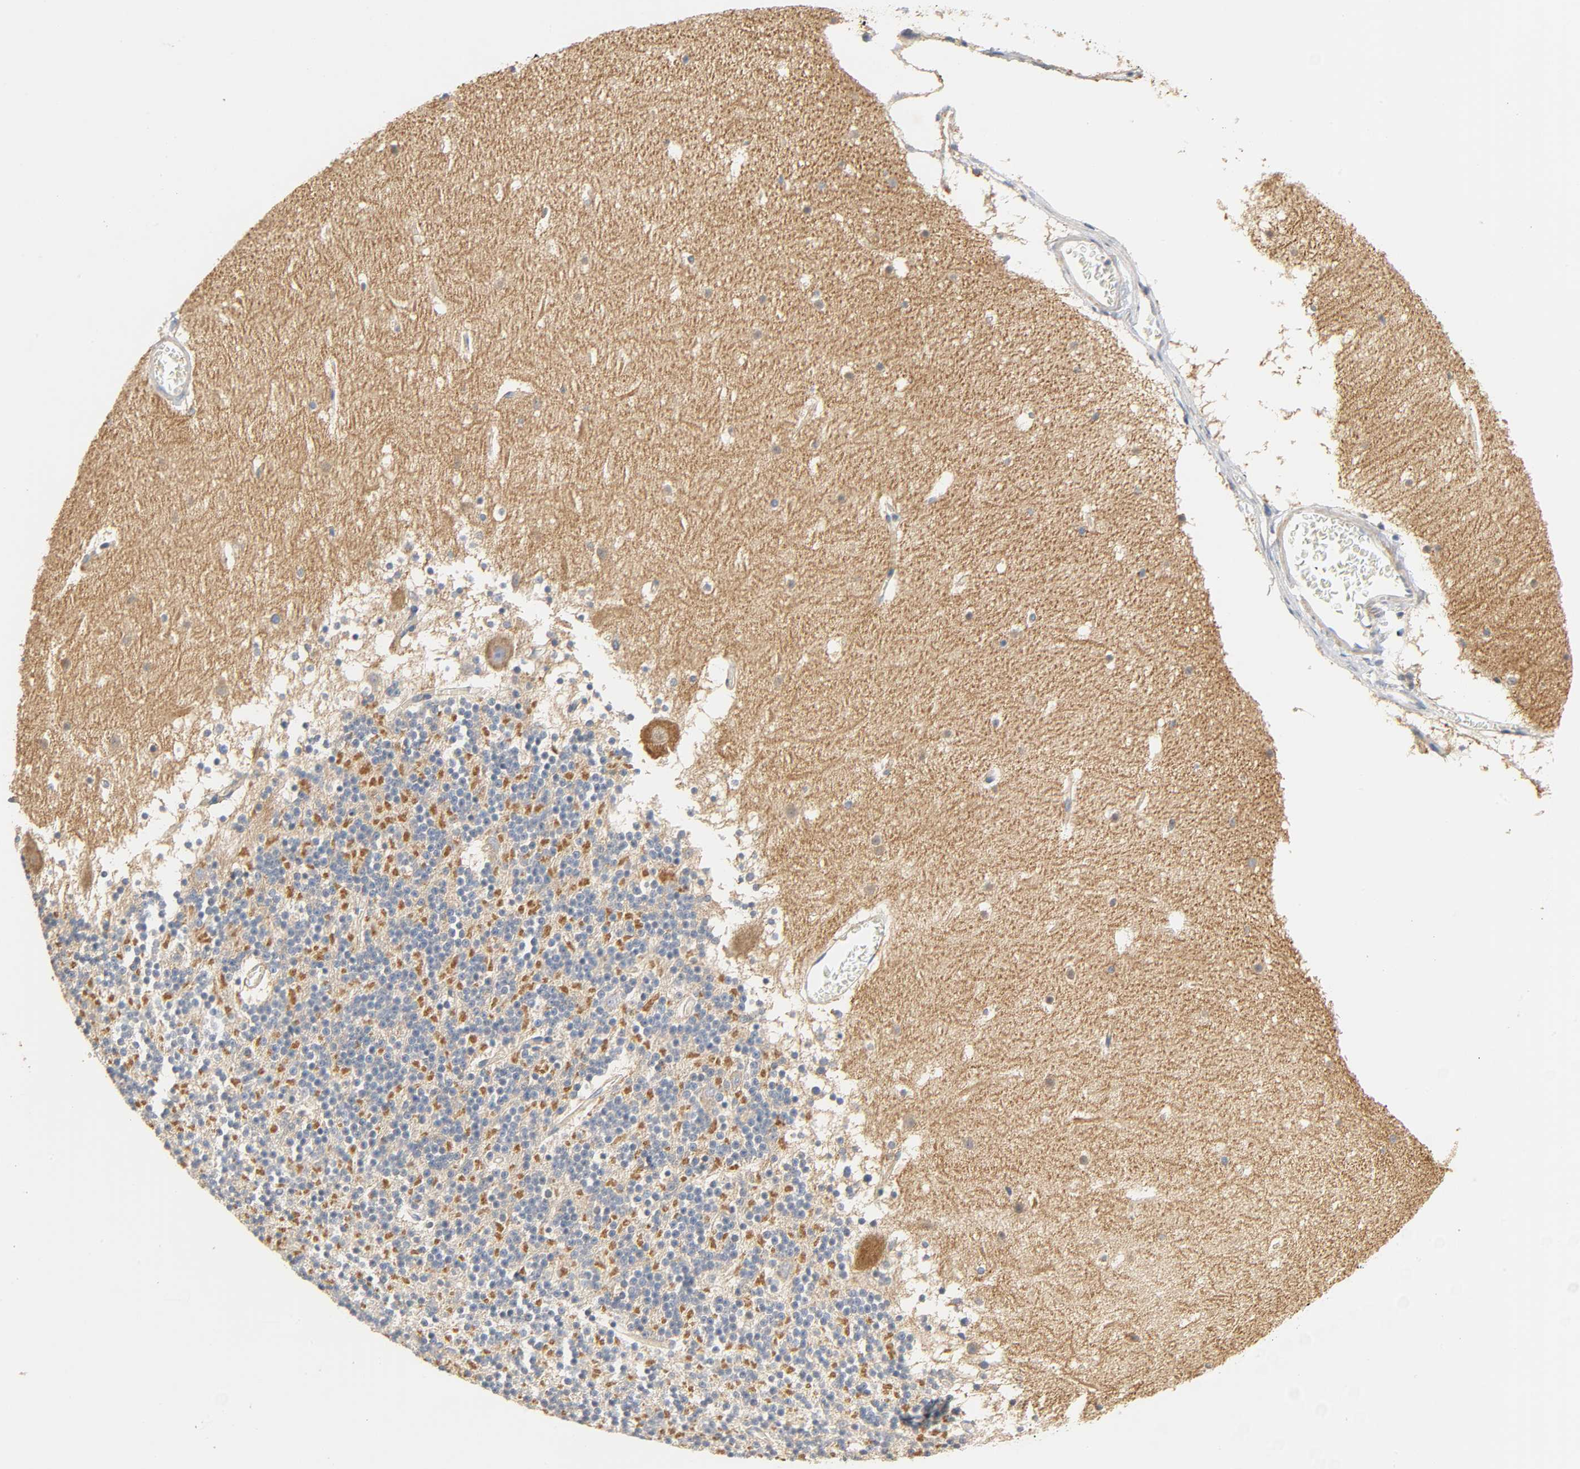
{"staining": {"intensity": "strong", "quantity": "25%-75%", "location": "cytoplasmic/membranous"}, "tissue": "cerebellum", "cell_type": "Cells in granular layer", "image_type": "normal", "snomed": [{"axis": "morphology", "description": "Normal tissue, NOS"}, {"axis": "topography", "description": "Cerebellum"}], "caption": "Protein analysis of normal cerebellum reveals strong cytoplasmic/membranous staining in approximately 25%-75% of cells in granular layer.", "gene": "ARPC1A", "patient": {"sex": "male", "age": 45}}